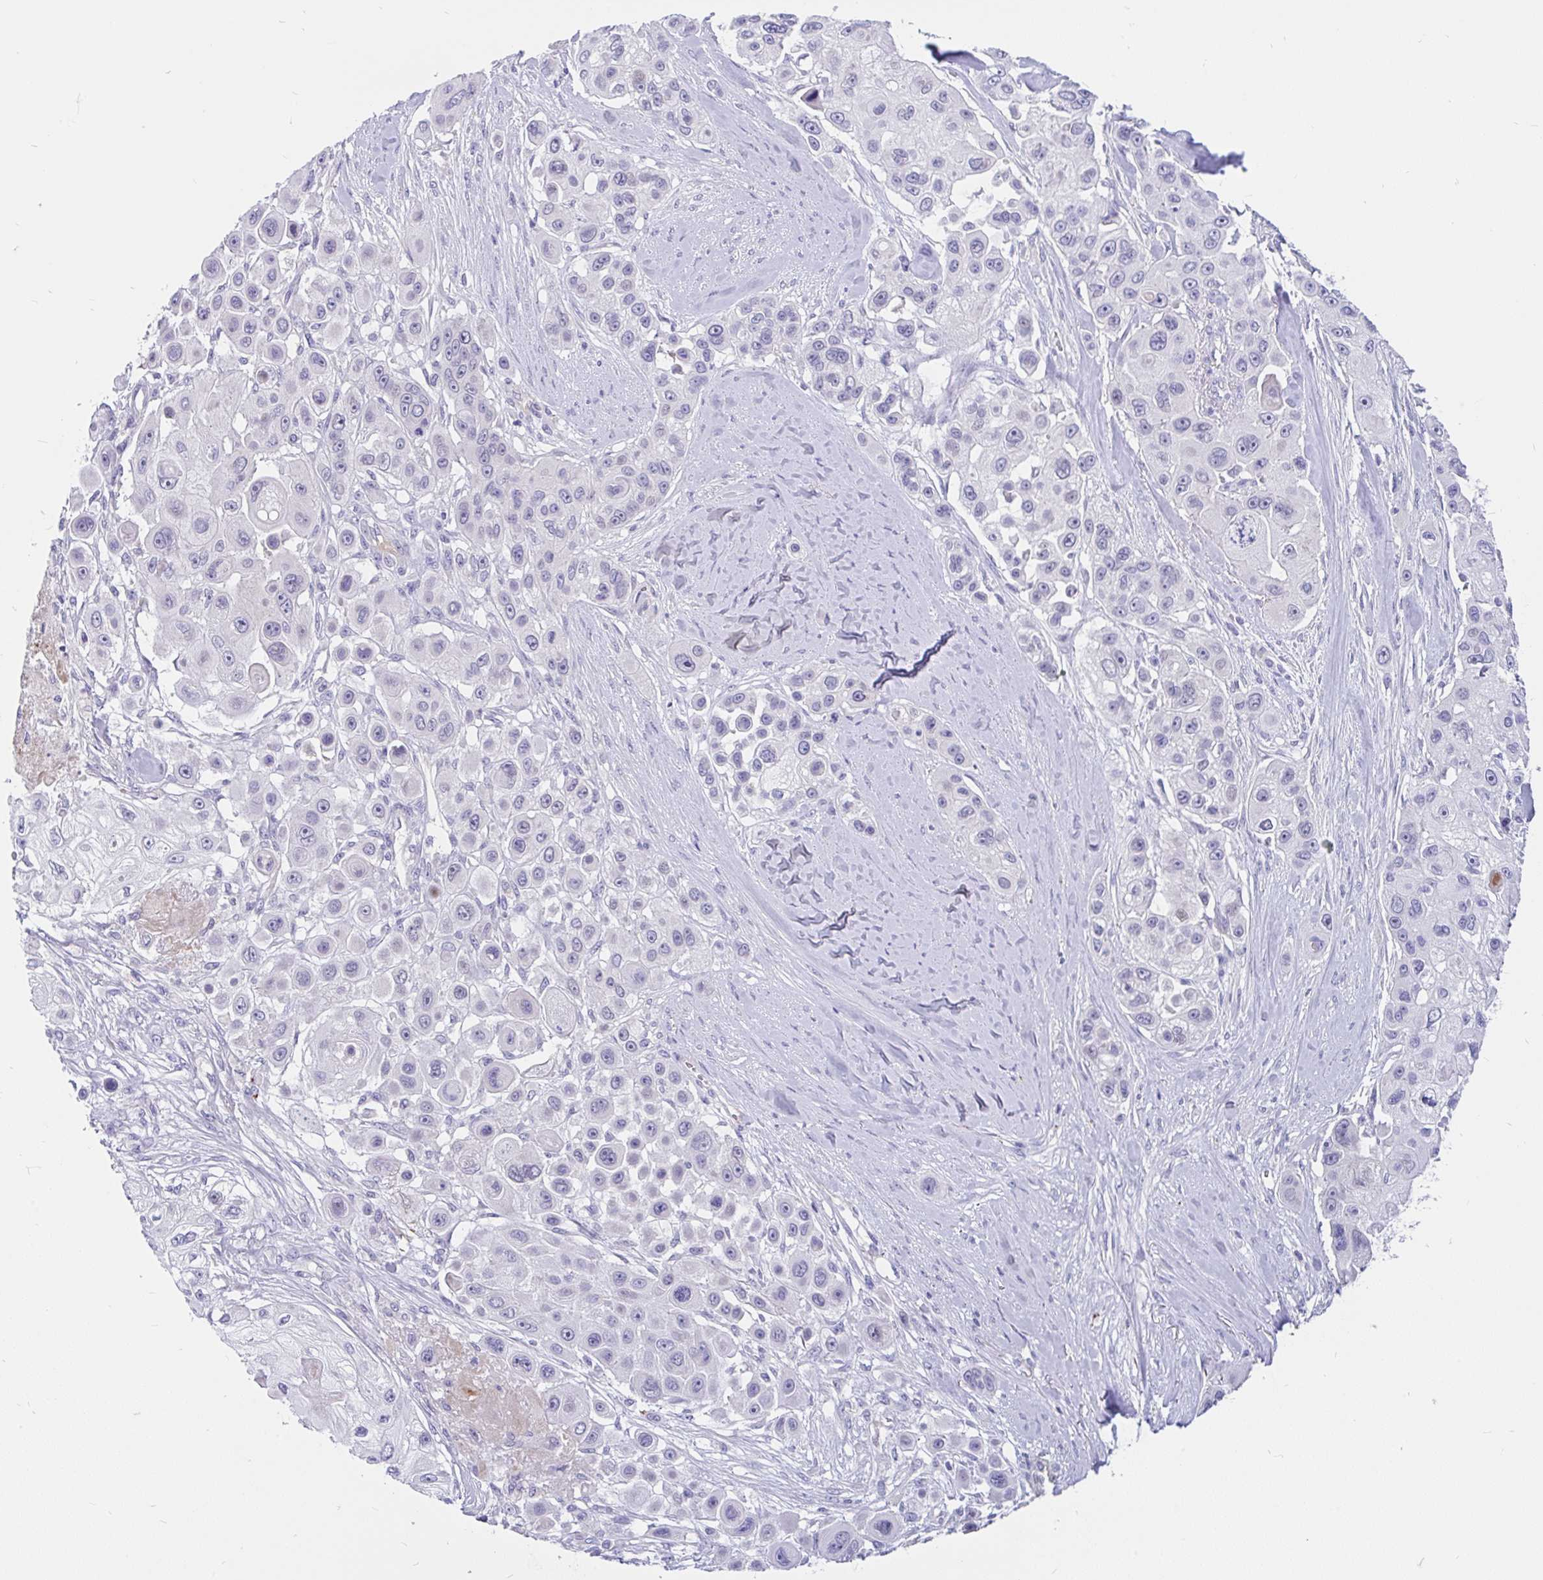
{"staining": {"intensity": "negative", "quantity": "none", "location": "none"}, "tissue": "skin cancer", "cell_type": "Tumor cells", "image_type": "cancer", "snomed": [{"axis": "morphology", "description": "Squamous cell carcinoma, NOS"}, {"axis": "topography", "description": "Skin"}], "caption": "This is an immunohistochemistry (IHC) micrograph of human skin cancer (squamous cell carcinoma). There is no positivity in tumor cells.", "gene": "KIAA2013", "patient": {"sex": "male", "age": 67}}